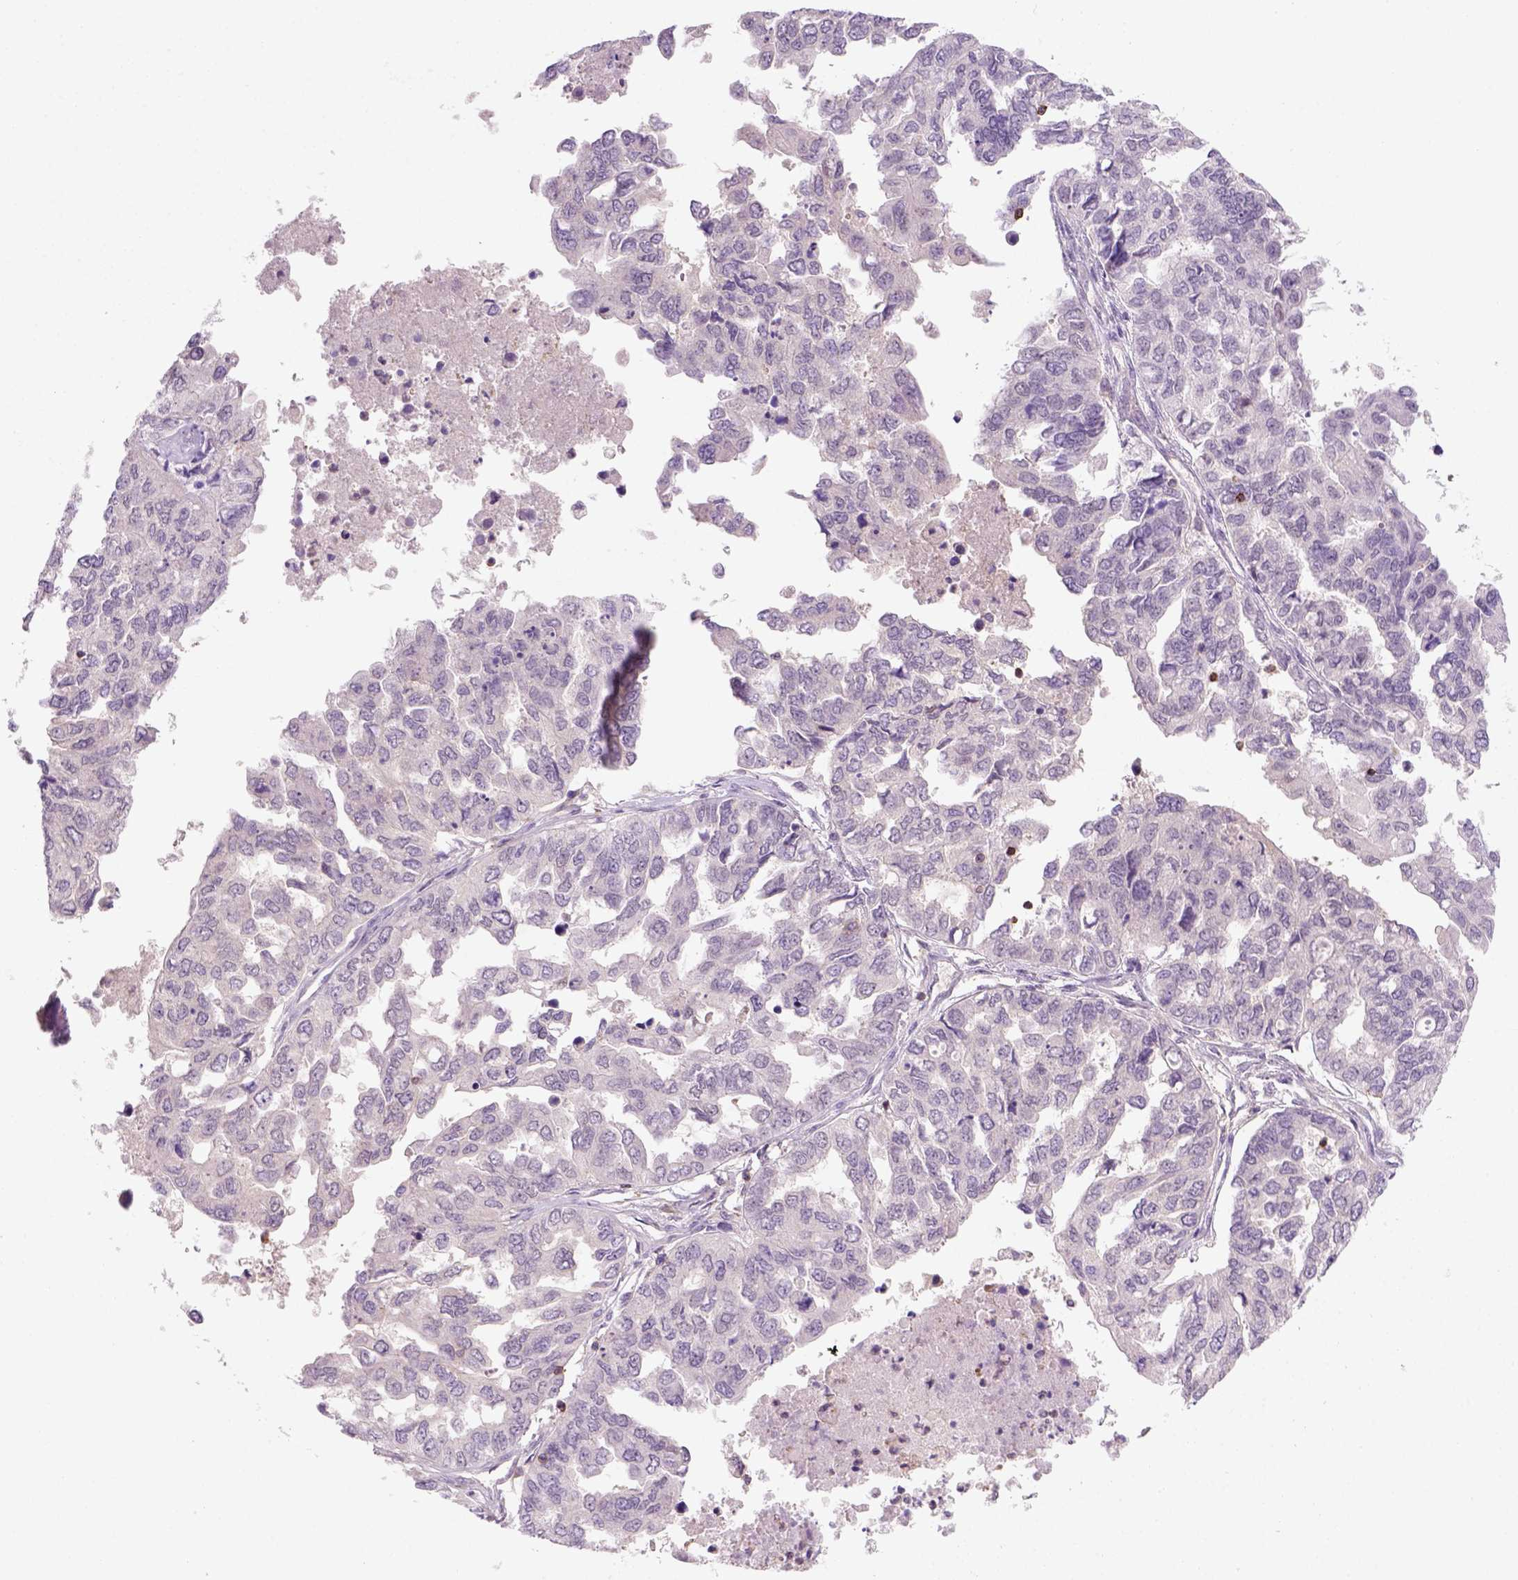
{"staining": {"intensity": "negative", "quantity": "none", "location": "none"}, "tissue": "ovarian cancer", "cell_type": "Tumor cells", "image_type": "cancer", "snomed": [{"axis": "morphology", "description": "Cystadenocarcinoma, serous, NOS"}, {"axis": "topography", "description": "Ovary"}], "caption": "High magnification brightfield microscopy of ovarian serous cystadenocarcinoma stained with DAB (brown) and counterstained with hematoxylin (blue): tumor cells show no significant expression.", "gene": "GOT1", "patient": {"sex": "female", "age": 53}}